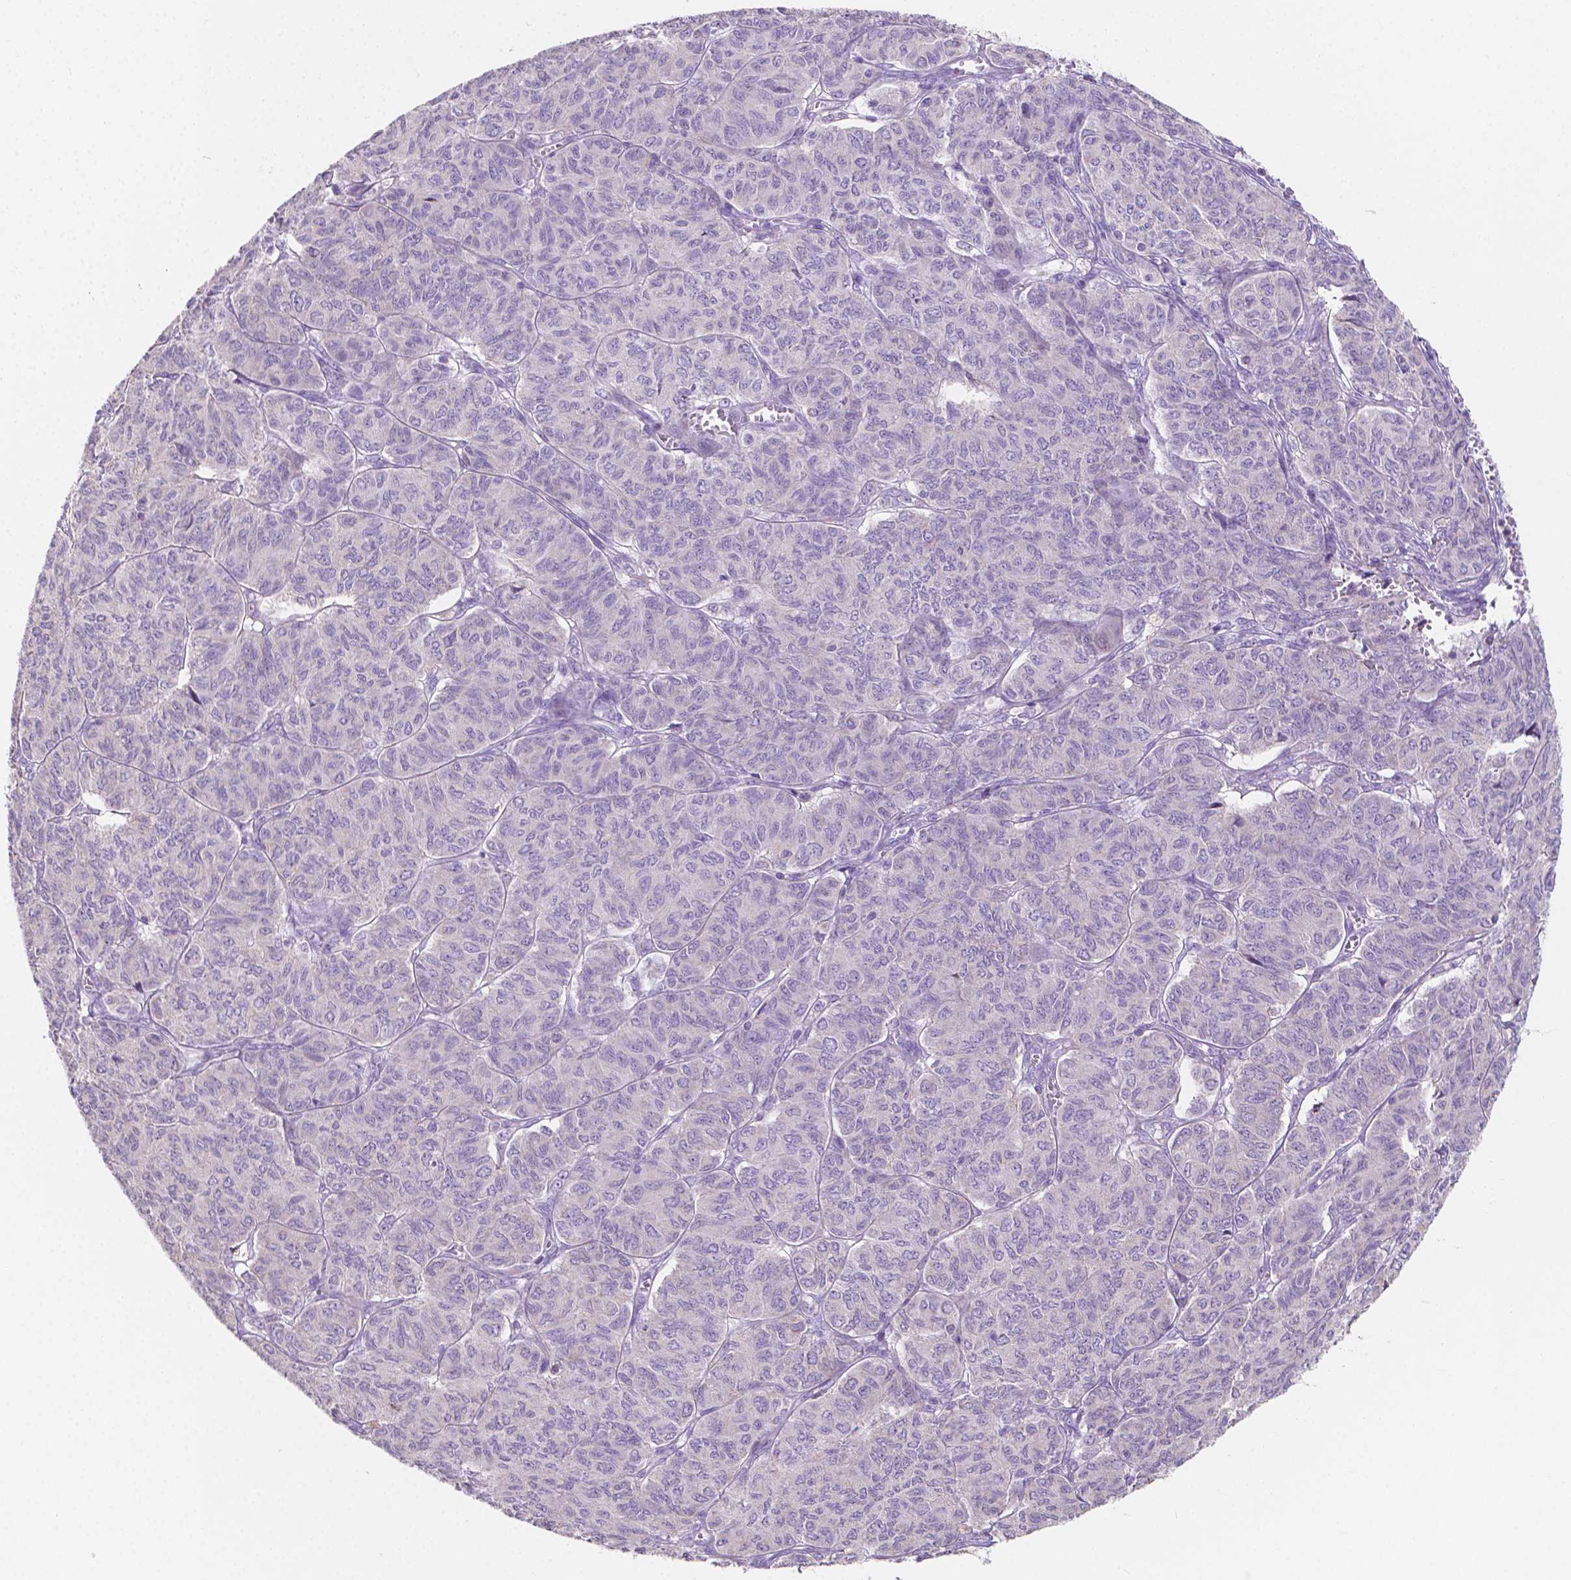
{"staining": {"intensity": "negative", "quantity": "none", "location": "none"}, "tissue": "ovarian cancer", "cell_type": "Tumor cells", "image_type": "cancer", "snomed": [{"axis": "morphology", "description": "Carcinoma, endometroid"}, {"axis": "topography", "description": "Ovary"}], "caption": "DAB (3,3'-diaminobenzidine) immunohistochemical staining of endometroid carcinoma (ovarian) shows no significant positivity in tumor cells.", "gene": "TMEM130", "patient": {"sex": "female", "age": 80}}